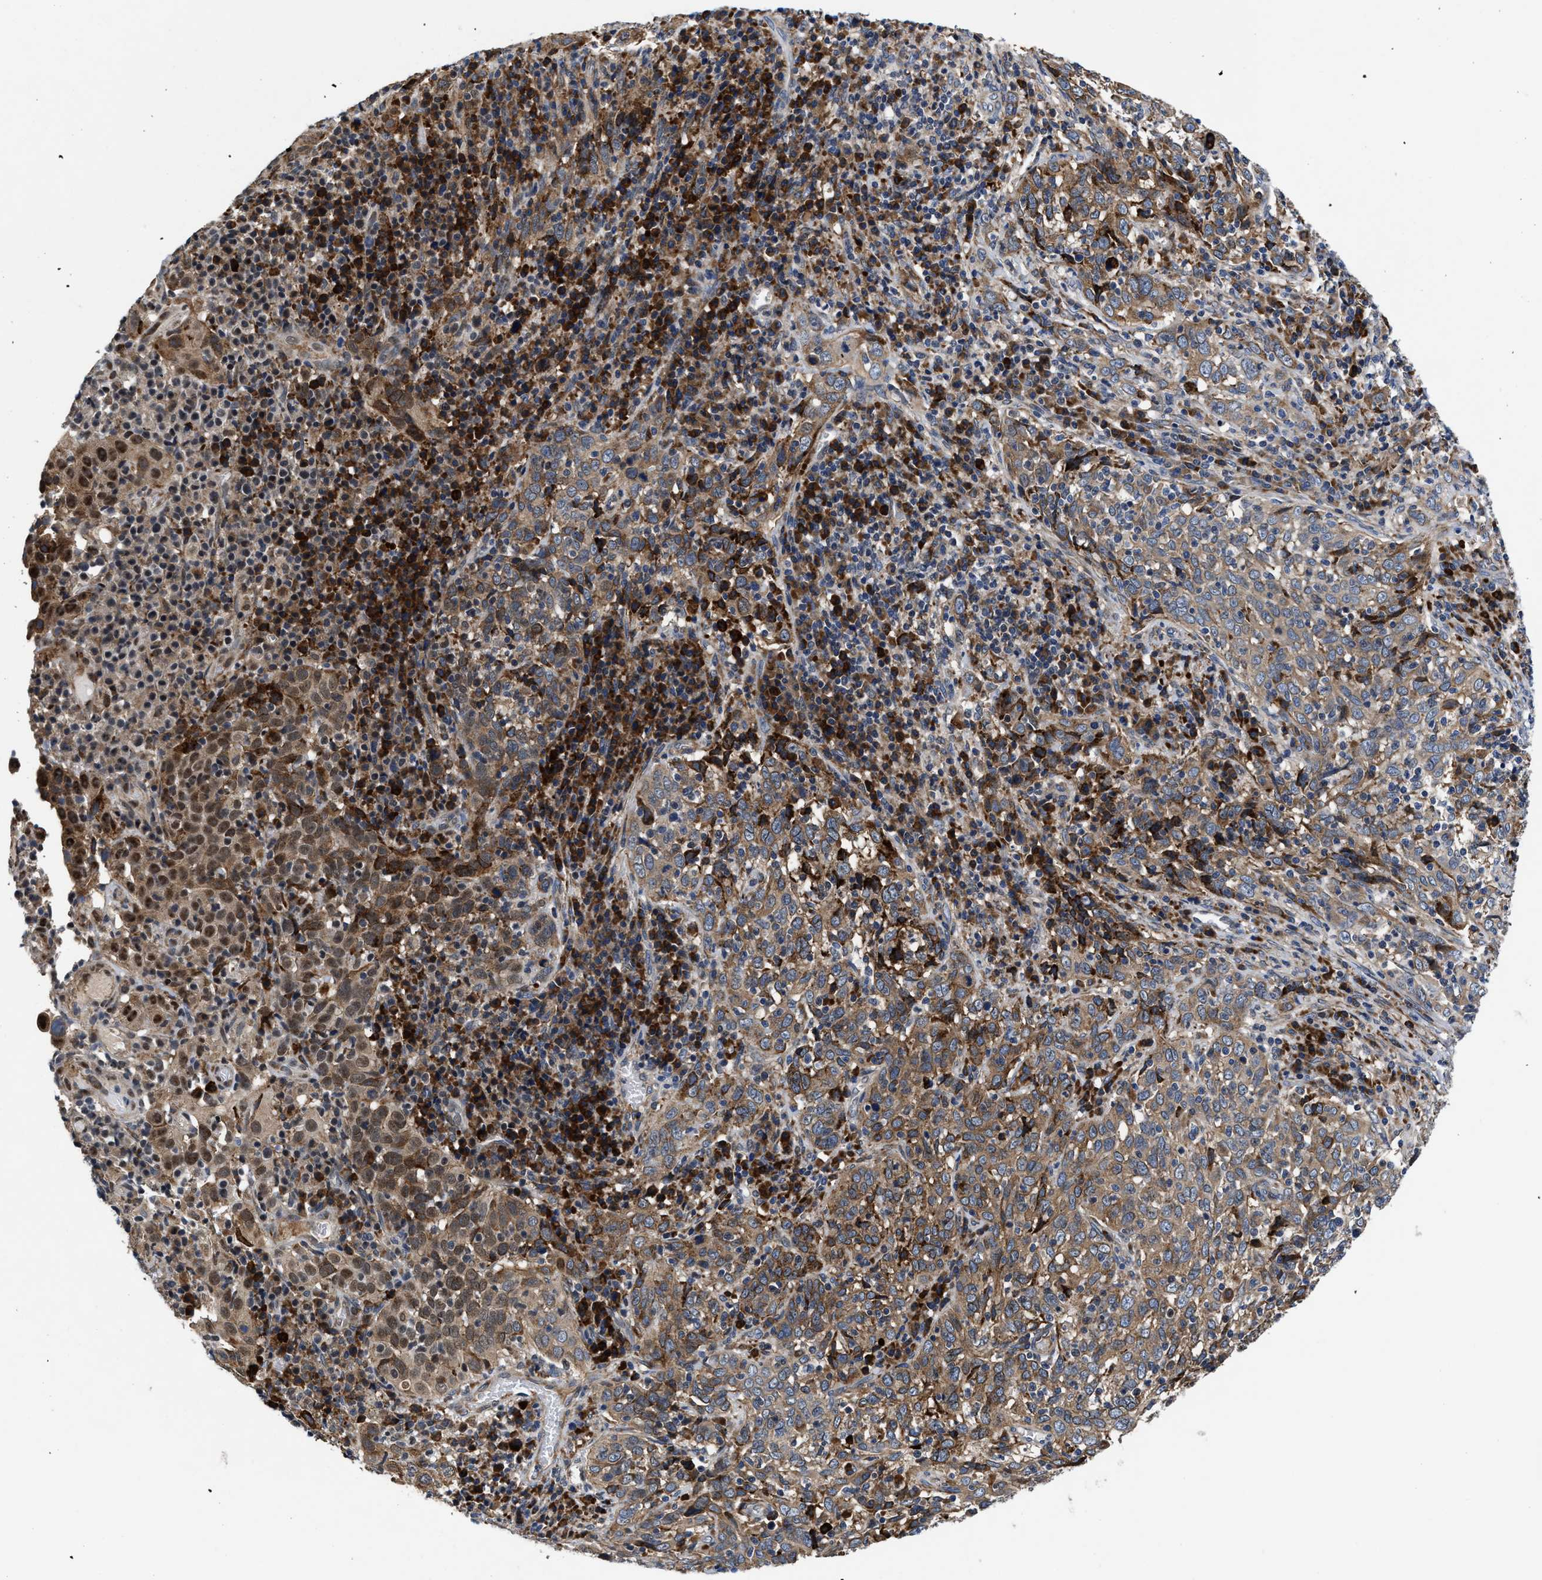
{"staining": {"intensity": "moderate", "quantity": ">75%", "location": "cytoplasmic/membranous"}, "tissue": "cervical cancer", "cell_type": "Tumor cells", "image_type": "cancer", "snomed": [{"axis": "morphology", "description": "Squamous cell carcinoma, NOS"}, {"axis": "topography", "description": "Cervix"}], "caption": "Human cervical cancer (squamous cell carcinoma) stained for a protein (brown) displays moderate cytoplasmic/membranous positive staining in about >75% of tumor cells.", "gene": "SLC12A2", "patient": {"sex": "female", "age": 46}}